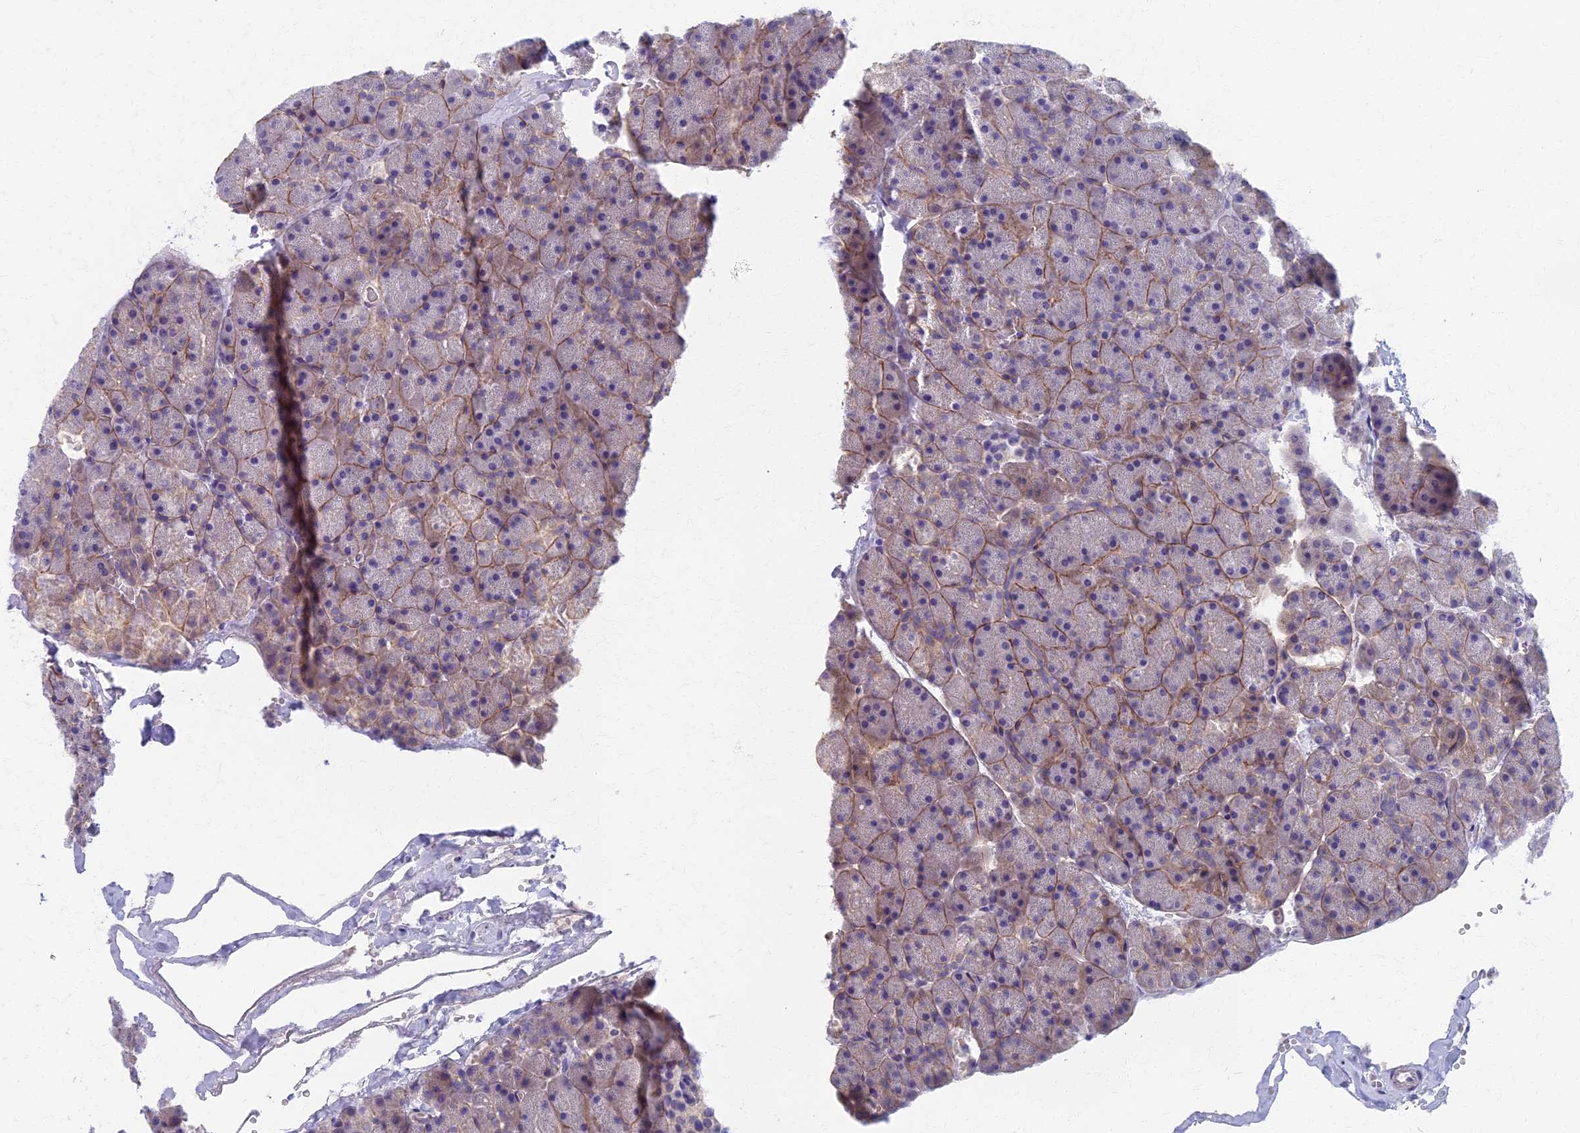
{"staining": {"intensity": "moderate", "quantity": "25%-75%", "location": "cytoplasmic/membranous"}, "tissue": "pancreas", "cell_type": "Exocrine glandular cells", "image_type": "normal", "snomed": [{"axis": "morphology", "description": "Normal tissue, NOS"}, {"axis": "topography", "description": "Pancreas"}], "caption": "Immunohistochemistry (IHC) staining of unremarkable pancreas, which demonstrates medium levels of moderate cytoplasmic/membranous expression in approximately 25%-75% of exocrine glandular cells indicating moderate cytoplasmic/membranous protein staining. The staining was performed using DAB (brown) for protein detection and nuclei were counterstained in hematoxylin (blue).", "gene": "AP4E1", "patient": {"sex": "male", "age": 36}}